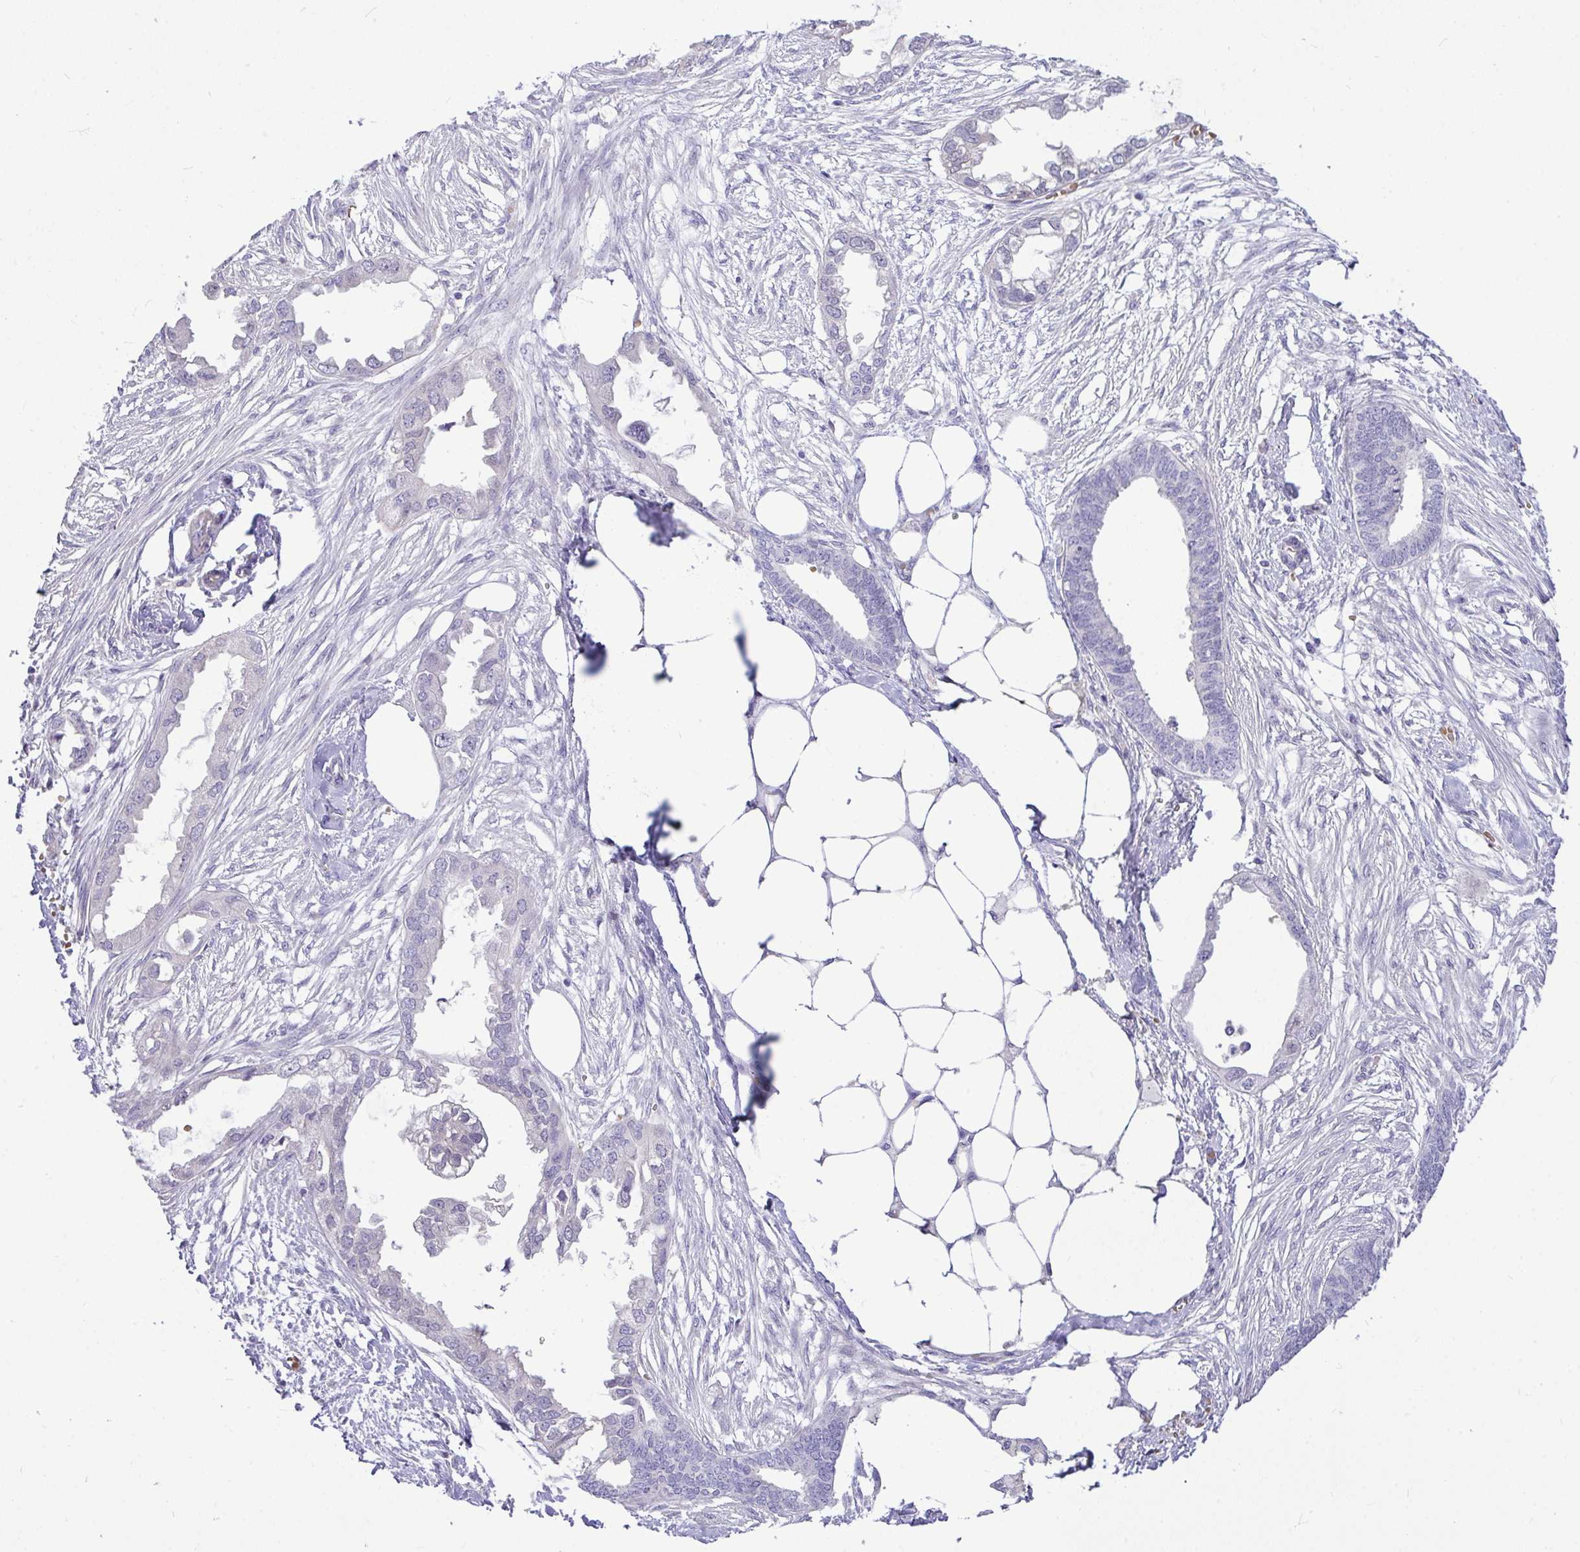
{"staining": {"intensity": "negative", "quantity": "none", "location": "none"}, "tissue": "endometrial cancer", "cell_type": "Tumor cells", "image_type": "cancer", "snomed": [{"axis": "morphology", "description": "Adenocarcinoma, NOS"}, {"axis": "morphology", "description": "Adenocarcinoma, metastatic, NOS"}, {"axis": "topography", "description": "Adipose tissue"}, {"axis": "topography", "description": "Endometrium"}], "caption": "Human endometrial metastatic adenocarcinoma stained for a protein using IHC shows no expression in tumor cells.", "gene": "MOCS1", "patient": {"sex": "female", "age": 67}}